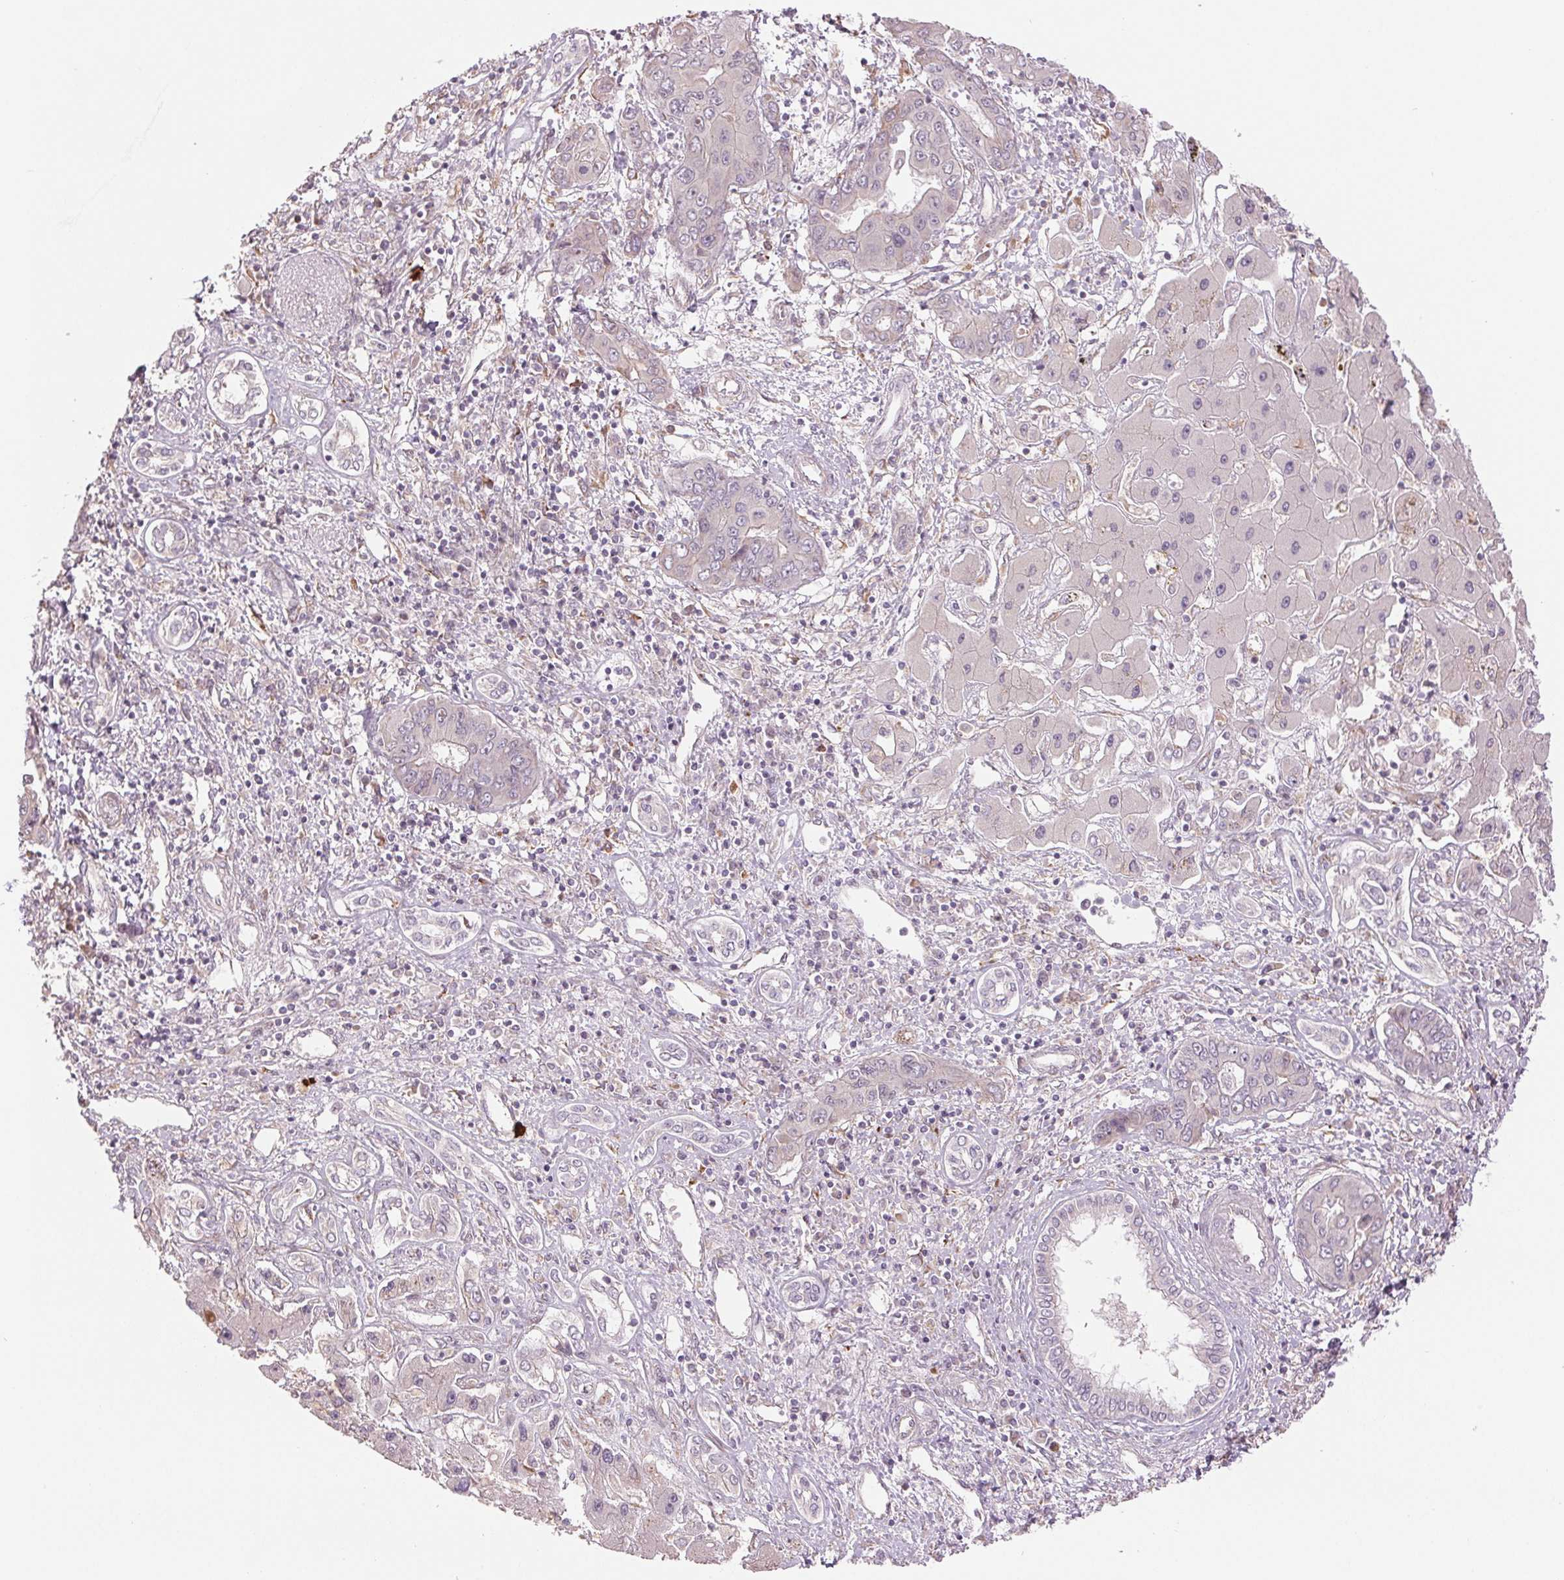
{"staining": {"intensity": "negative", "quantity": "none", "location": "none"}, "tissue": "liver cancer", "cell_type": "Tumor cells", "image_type": "cancer", "snomed": [{"axis": "morphology", "description": "Cholangiocarcinoma"}, {"axis": "topography", "description": "Liver"}], "caption": "Liver cancer (cholangiocarcinoma) was stained to show a protein in brown. There is no significant positivity in tumor cells. Brightfield microscopy of immunohistochemistry stained with DAB (brown) and hematoxylin (blue), captured at high magnification.", "gene": "METTL17", "patient": {"sex": "male", "age": 67}}